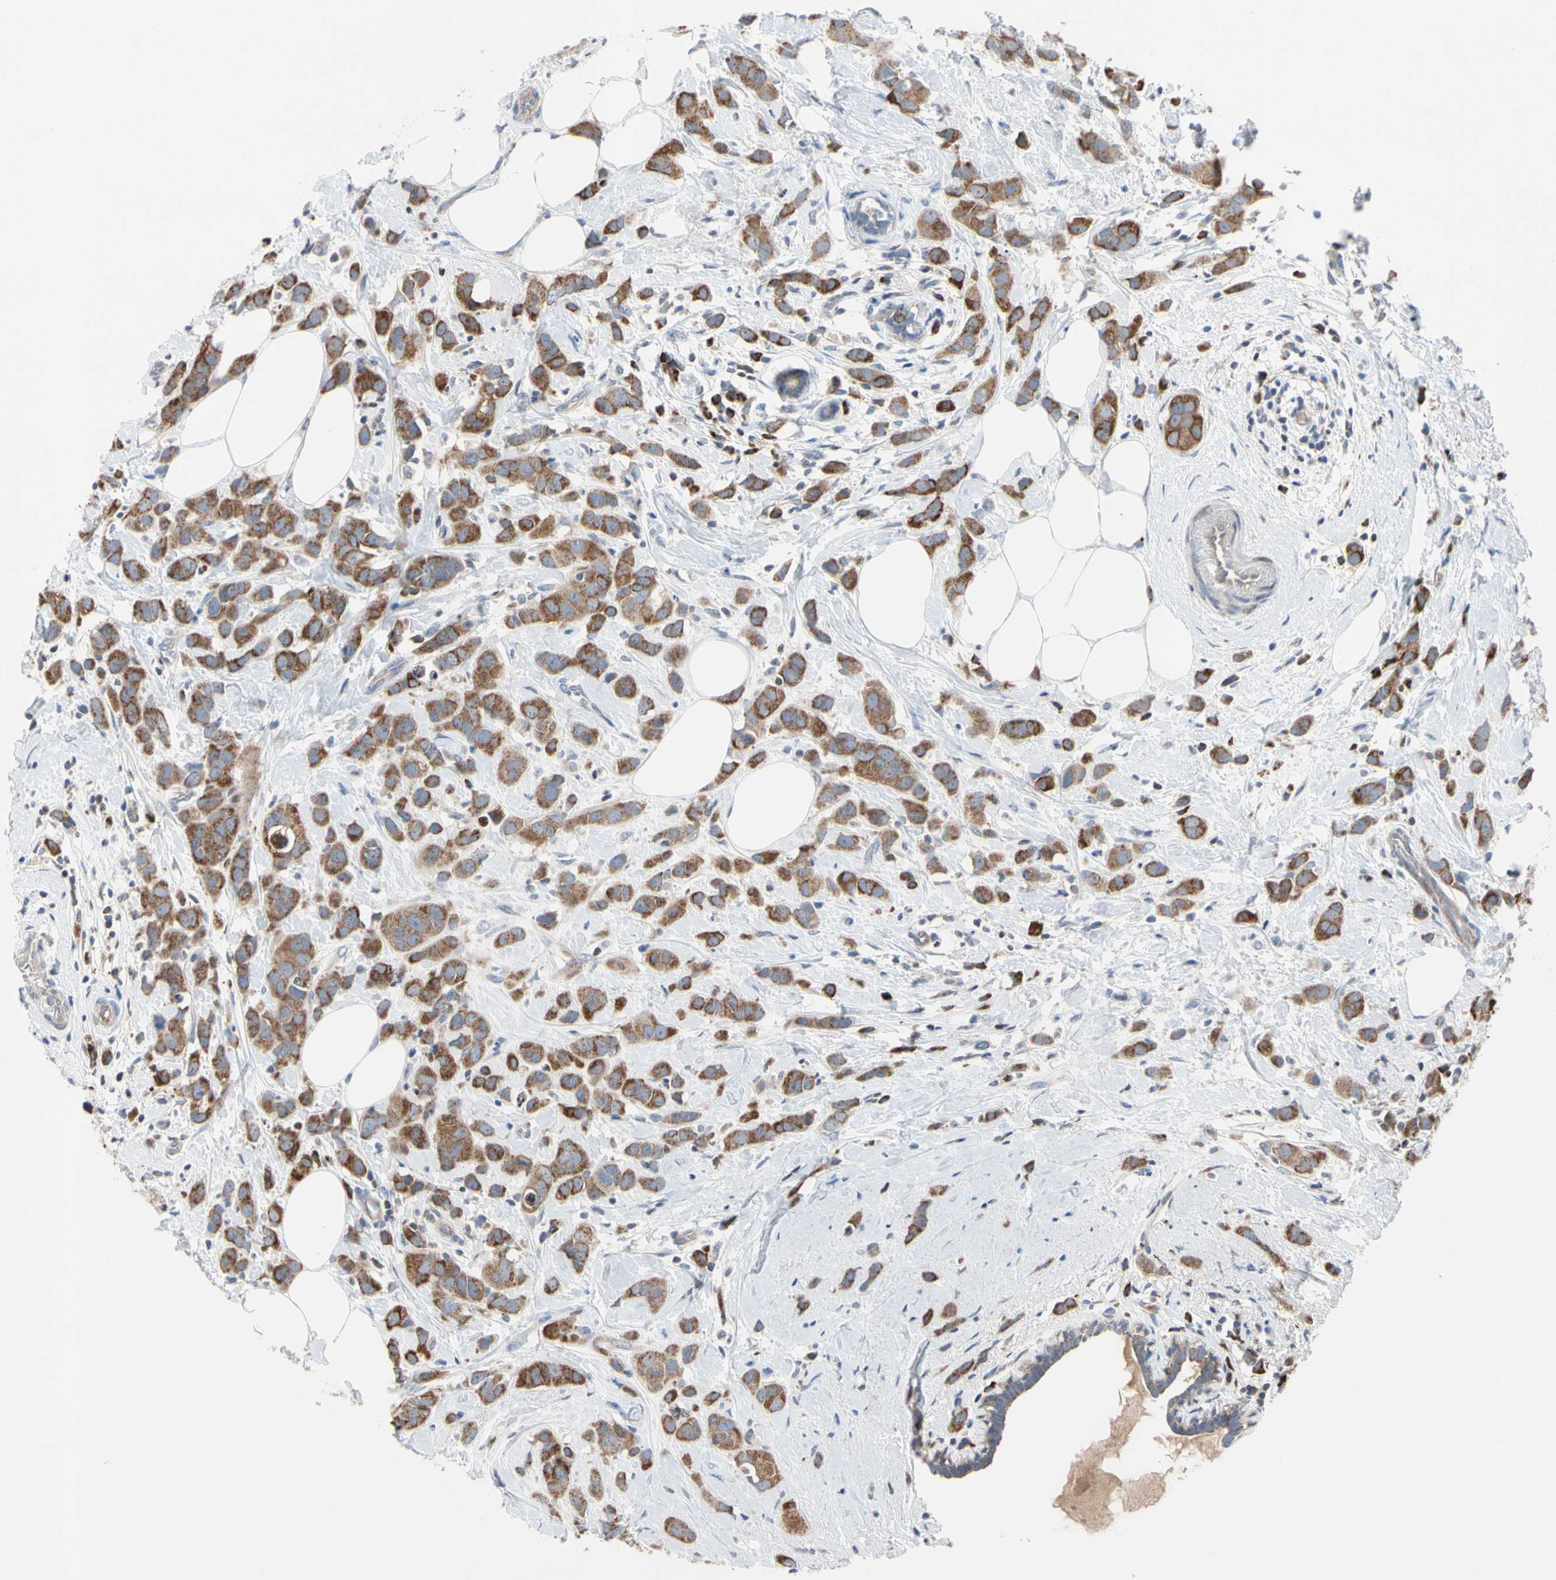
{"staining": {"intensity": "moderate", "quantity": ">75%", "location": "cytoplasmic/membranous"}, "tissue": "breast cancer", "cell_type": "Tumor cells", "image_type": "cancer", "snomed": [{"axis": "morphology", "description": "Normal tissue, NOS"}, {"axis": "morphology", "description": "Duct carcinoma"}, {"axis": "topography", "description": "Breast"}], "caption": "Approximately >75% of tumor cells in breast cancer (invasive ductal carcinoma) exhibit moderate cytoplasmic/membranous protein expression as visualized by brown immunohistochemical staining.", "gene": "MCL1", "patient": {"sex": "female", "age": 50}}